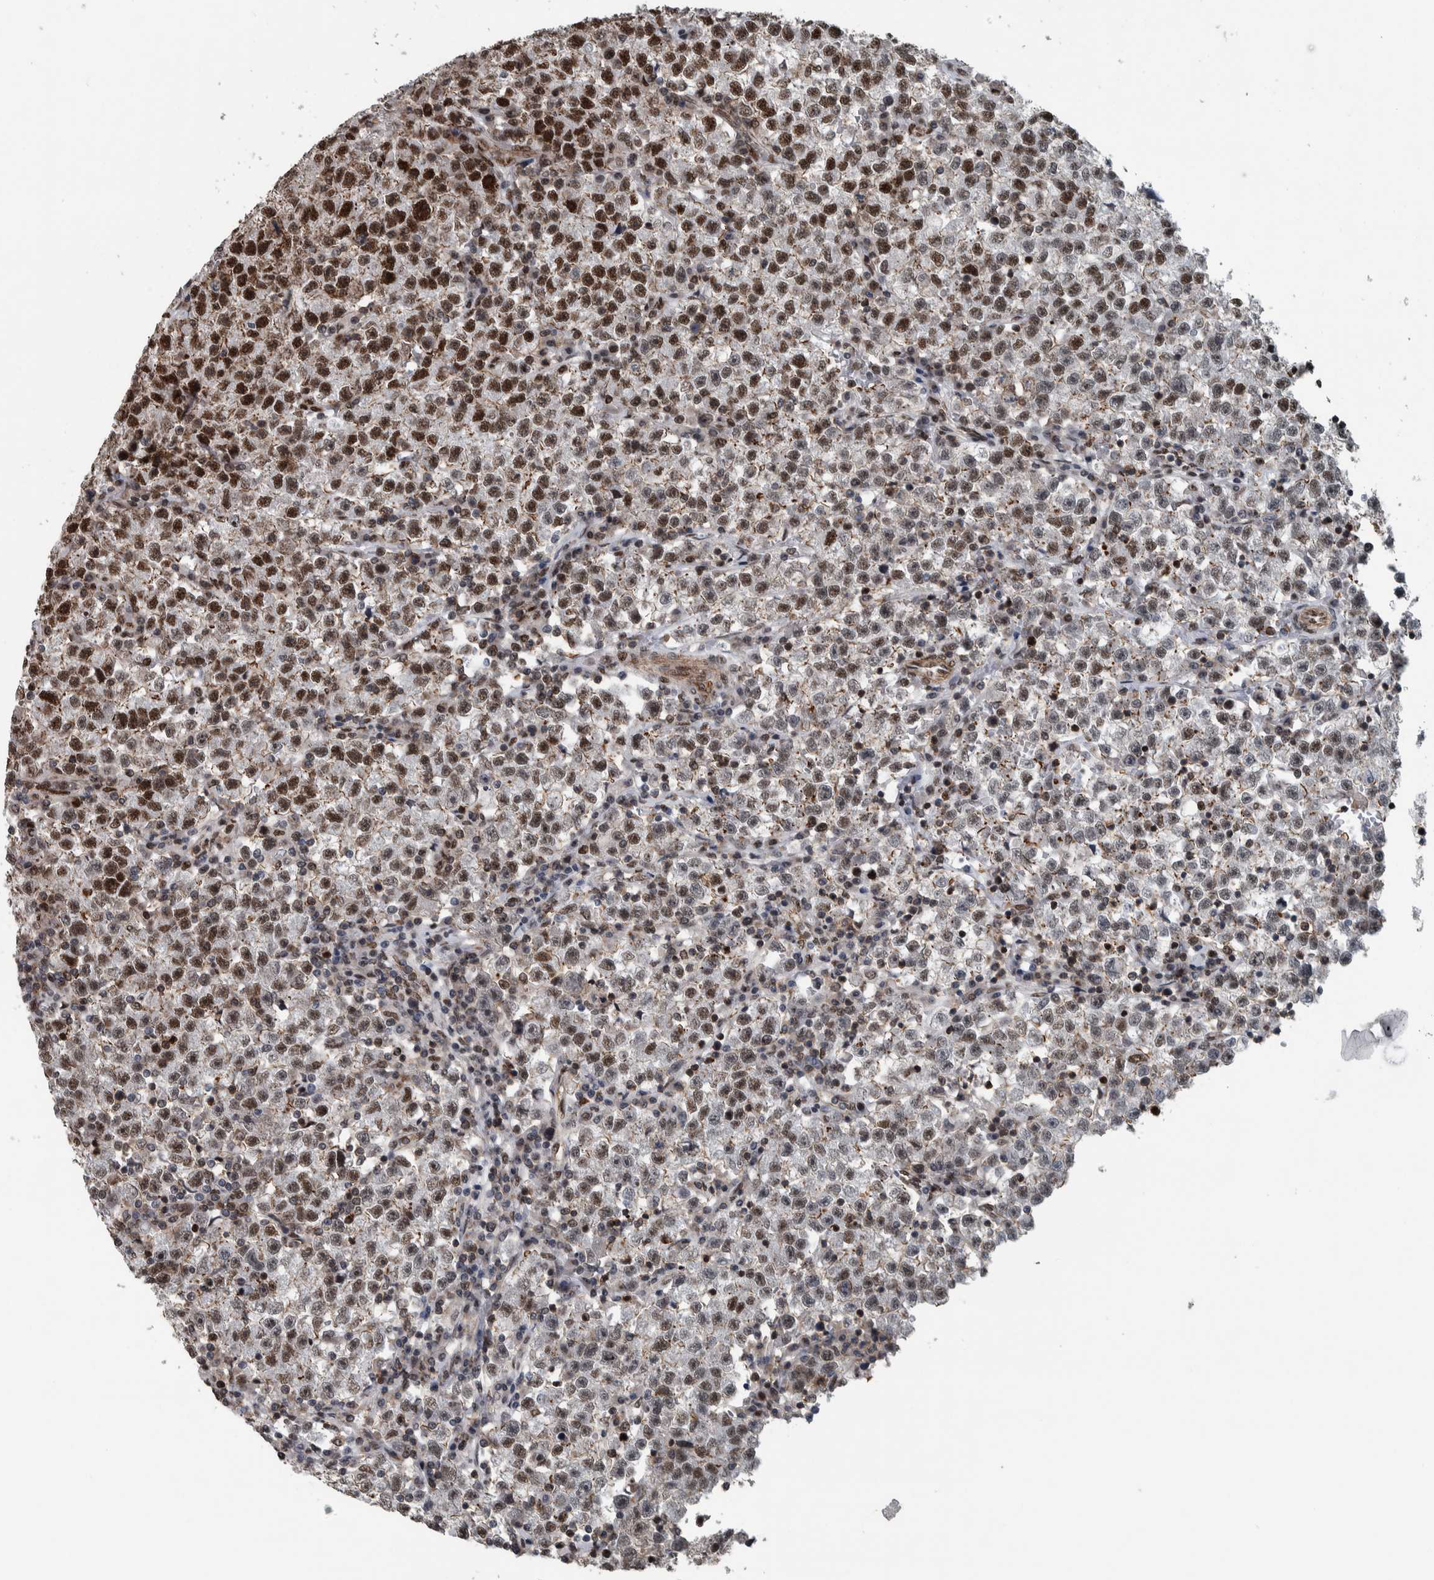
{"staining": {"intensity": "strong", "quantity": "25%-75%", "location": "nuclear"}, "tissue": "testis cancer", "cell_type": "Tumor cells", "image_type": "cancer", "snomed": [{"axis": "morphology", "description": "Seminoma, NOS"}, {"axis": "topography", "description": "Testis"}], "caption": "There is high levels of strong nuclear expression in tumor cells of testis cancer, as demonstrated by immunohistochemical staining (brown color).", "gene": "FAM135B", "patient": {"sex": "male", "age": 22}}